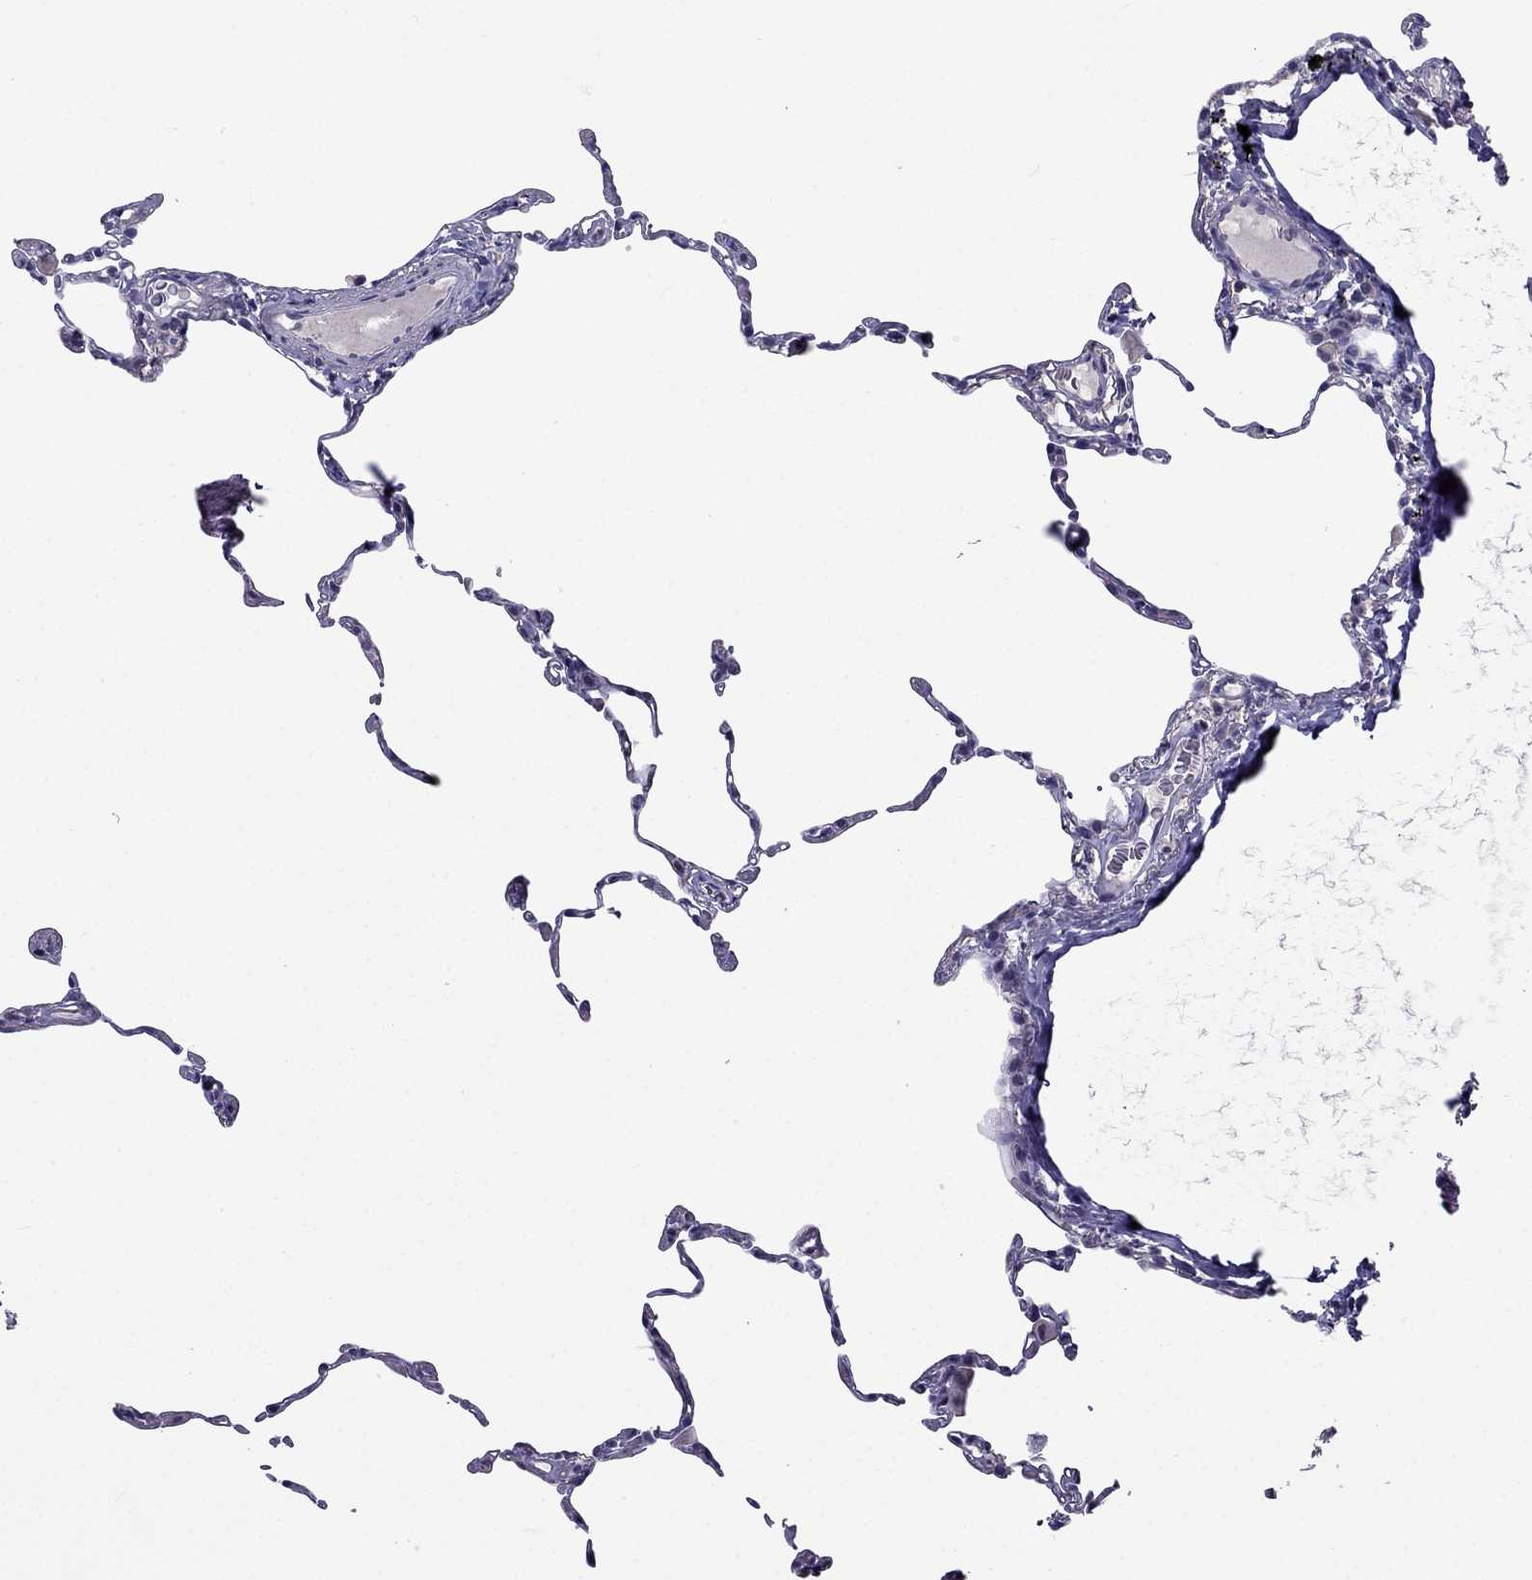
{"staining": {"intensity": "negative", "quantity": "none", "location": "none"}, "tissue": "lung", "cell_type": "Alveolar cells", "image_type": "normal", "snomed": [{"axis": "morphology", "description": "Normal tissue, NOS"}, {"axis": "topography", "description": "Lung"}], "caption": "Immunohistochemistry micrograph of unremarkable lung: human lung stained with DAB reveals no significant protein staining in alveolar cells. Nuclei are stained in blue.", "gene": "AQP9", "patient": {"sex": "female", "age": 57}}